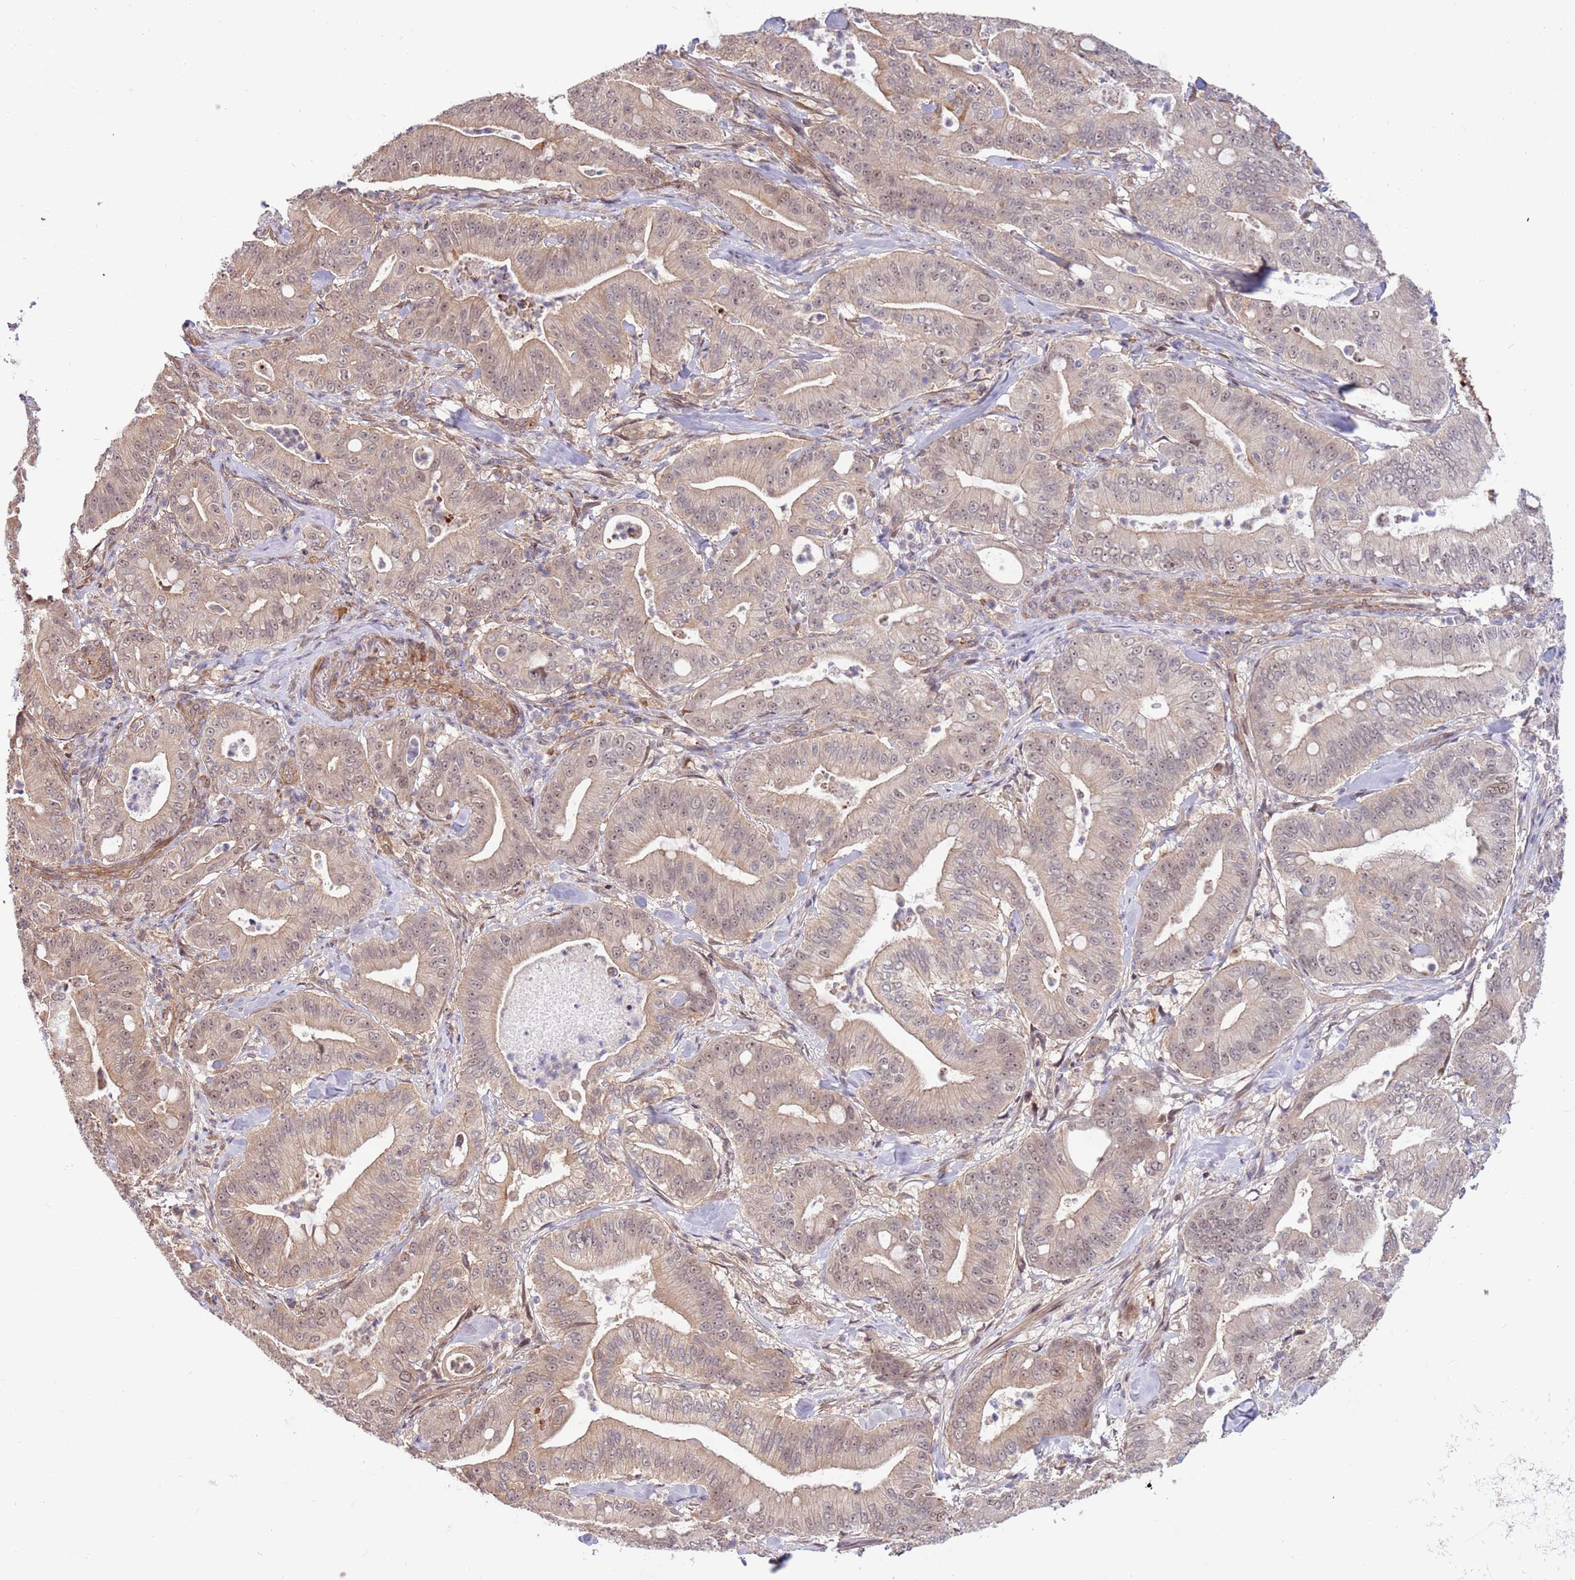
{"staining": {"intensity": "weak", "quantity": "<25%", "location": "nuclear"}, "tissue": "pancreatic cancer", "cell_type": "Tumor cells", "image_type": "cancer", "snomed": [{"axis": "morphology", "description": "Adenocarcinoma, NOS"}, {"axis": "topography", "description": "Pancreas"}], "caption": "A micrograph of human pancreatic cancer (adenocarcinoma) is negative for staining in tumor cells.", "gene": "HAUS3", "patient": {"sex": "male", "age": 71}}